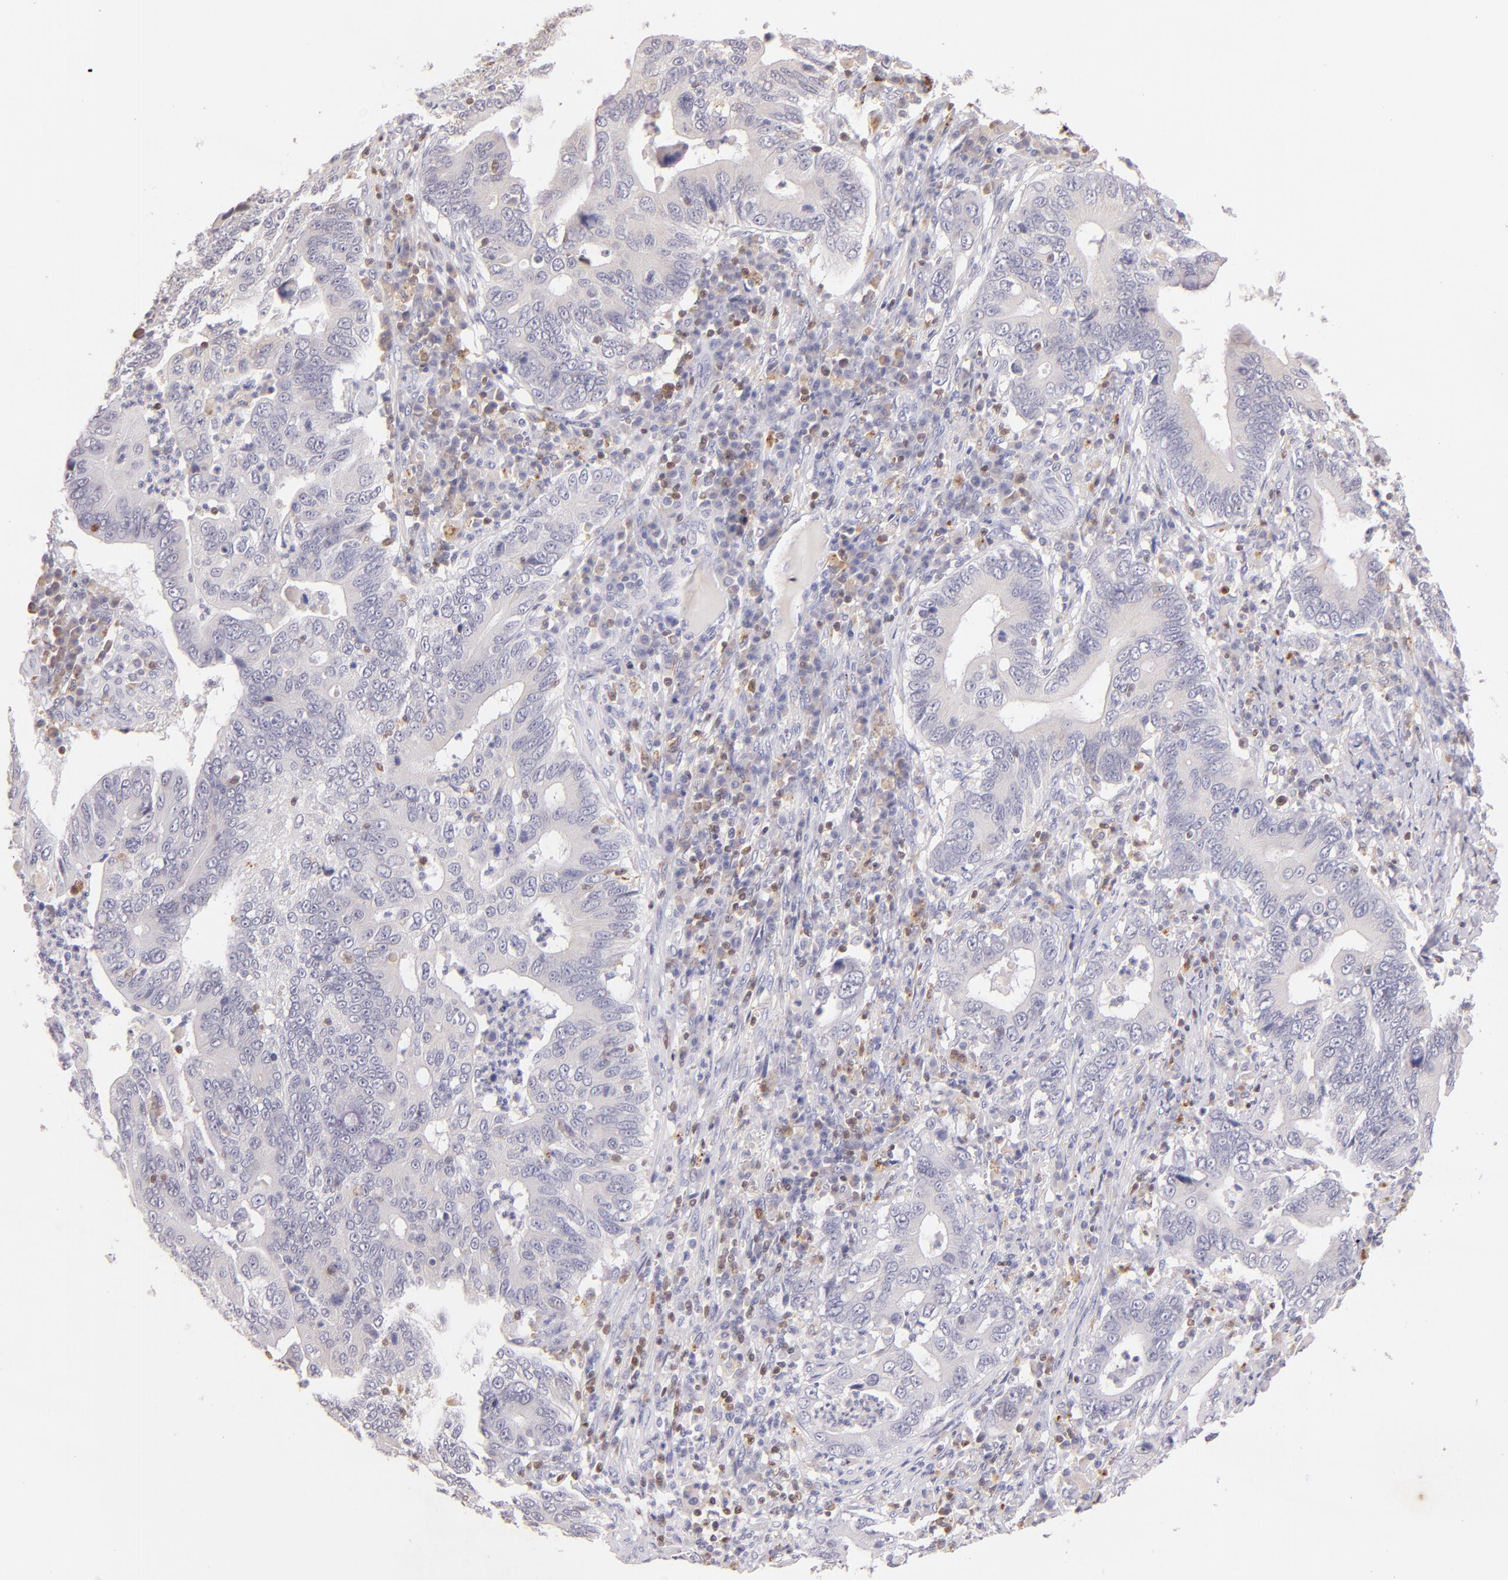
{"staining": {"intensity": "negative", "quantity": "none", "location": "none"}, "tissue": "stomach cancer", "cell_type": "Tumor cells", "image_type": "cancer", "snomed": [{"axis": "morphology", "description": "Adenocarcinoma, NOS"}, {"axis": "topography", "description": "Stomach, upper"}], "caption": "This is a micrograph of immunohistochemistry (IHC) staining of stomach cancer, which shows no staining in tumor cells. (Immunohistochemistry, brightfield microscopy, high magnification).", "gene": "ZAP70", "patient": {"sex": "male", "age": 63}}